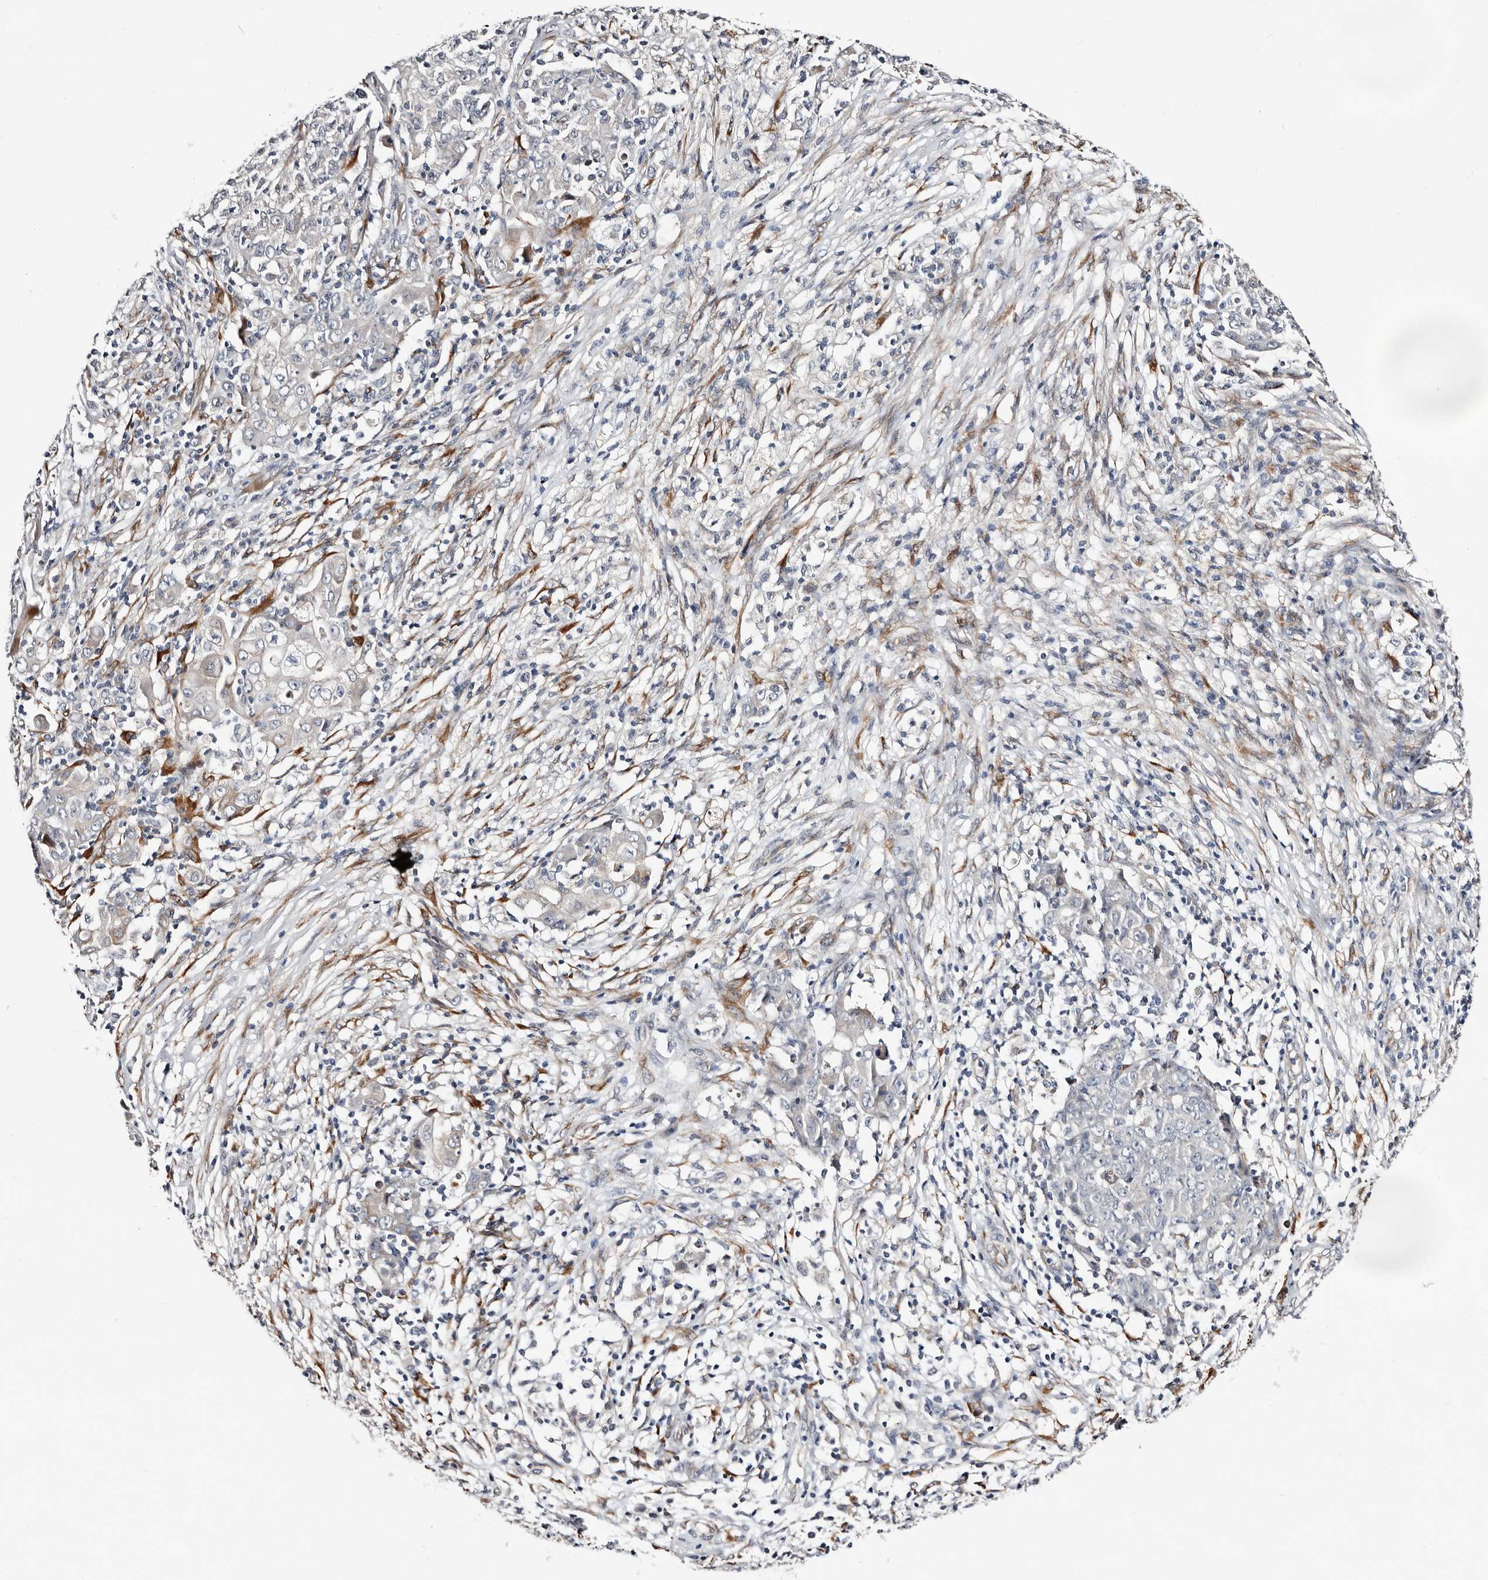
{"staining": {"intensity": "negative", "quantity": "none", "location": "none"}, "tissue": "ovarian cancer", "cell_type": "Tumor cells", "image_type": "cancer", "snomed": [{"axis": "morphology", "description": "Carcinoma, endometroid"}, {"axis": "topography", "description": "Ovary"}], "caption": "The IHC histopathology image has no significant staining in tumor cells of ovarian cancer (endometroid carcinoma) tissue. The staining was performed using DAB (3,3'-diaminobenzidine) to visualize the protein expression in brown, while the nuclei were stained in blue with hematoxylin (Magnification: 20x).", "gene": "USH1C", "patient": {"sex": "female", "age": 42}}